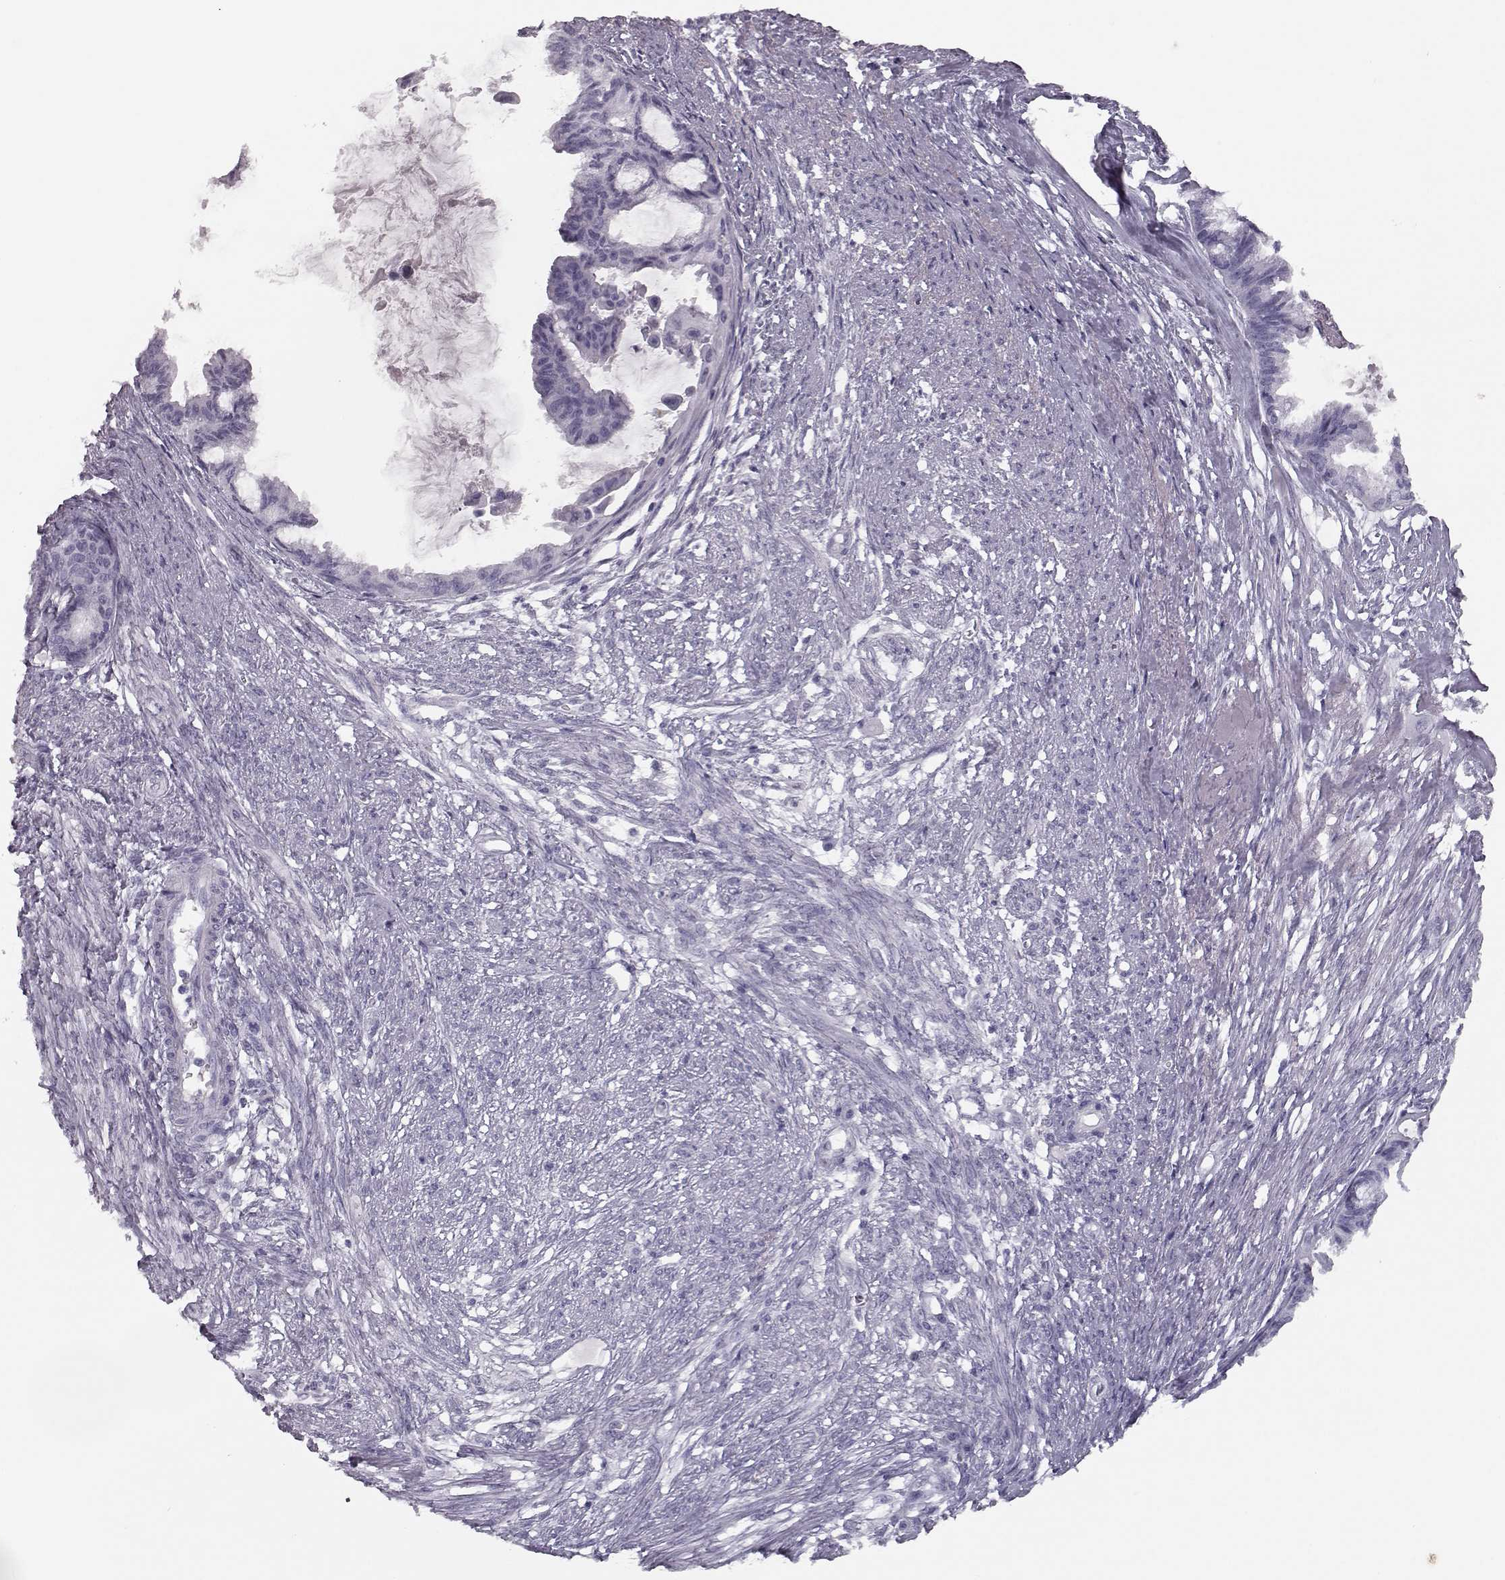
{"staining": {"intensity": "negative", "quantity": "none", "location": "none"}, "tissue": "endometrial cancer", "cell_type": "Tumor cells", "image_type": "cancer", "snomed": [{"axis": "morphology", "description": "Adenocarcinoma, NOS"}, {"axis": "topography", "description": "Endometrium"}], "caption": "A photomicrograph of human endometrial cancer is negative for staining in tumor cells.", "gene": "CCL19", "patient": {"sex": "female", "age": 86}}